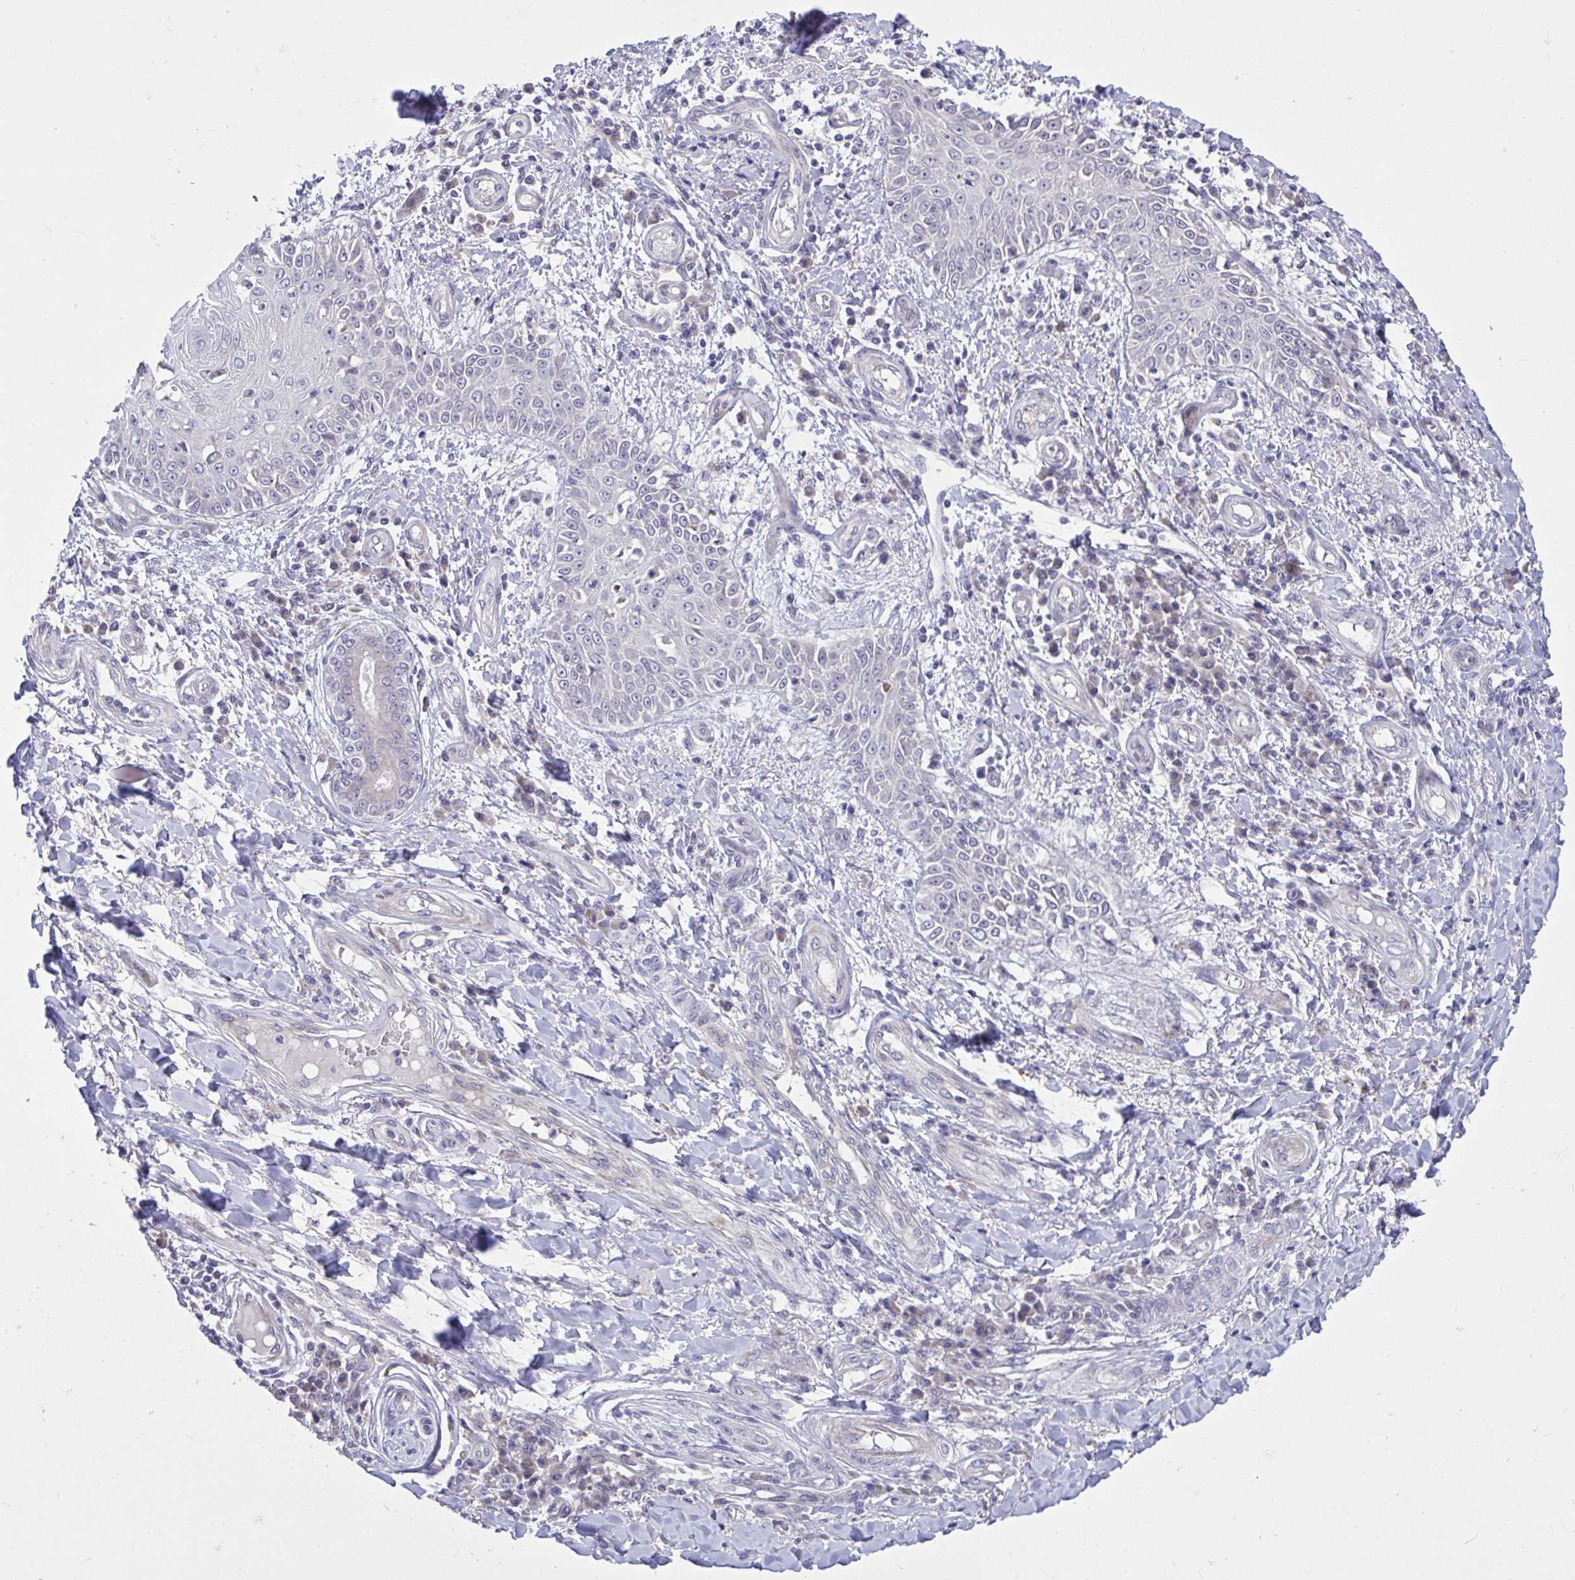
{"staining": {"intensity": "negative", "quantity": "none", "location": "none"}, "tissue": "skin cancer", "cell_type": "Tumor cells", "image_type": "cancer", "snomed": [{"axis": "morphology", "description": "Squamous cell carcinoma, NOS"}, {"axis": "topography", "description": "Skin"}], "caption": "A photomicrograph of skin cancer (squamous cell carcinoma) stained for a protein exhibits no brown staining in tumor cells.", "gene": "HMBOX1", "patient": {"sex": "male", "age": 70}}